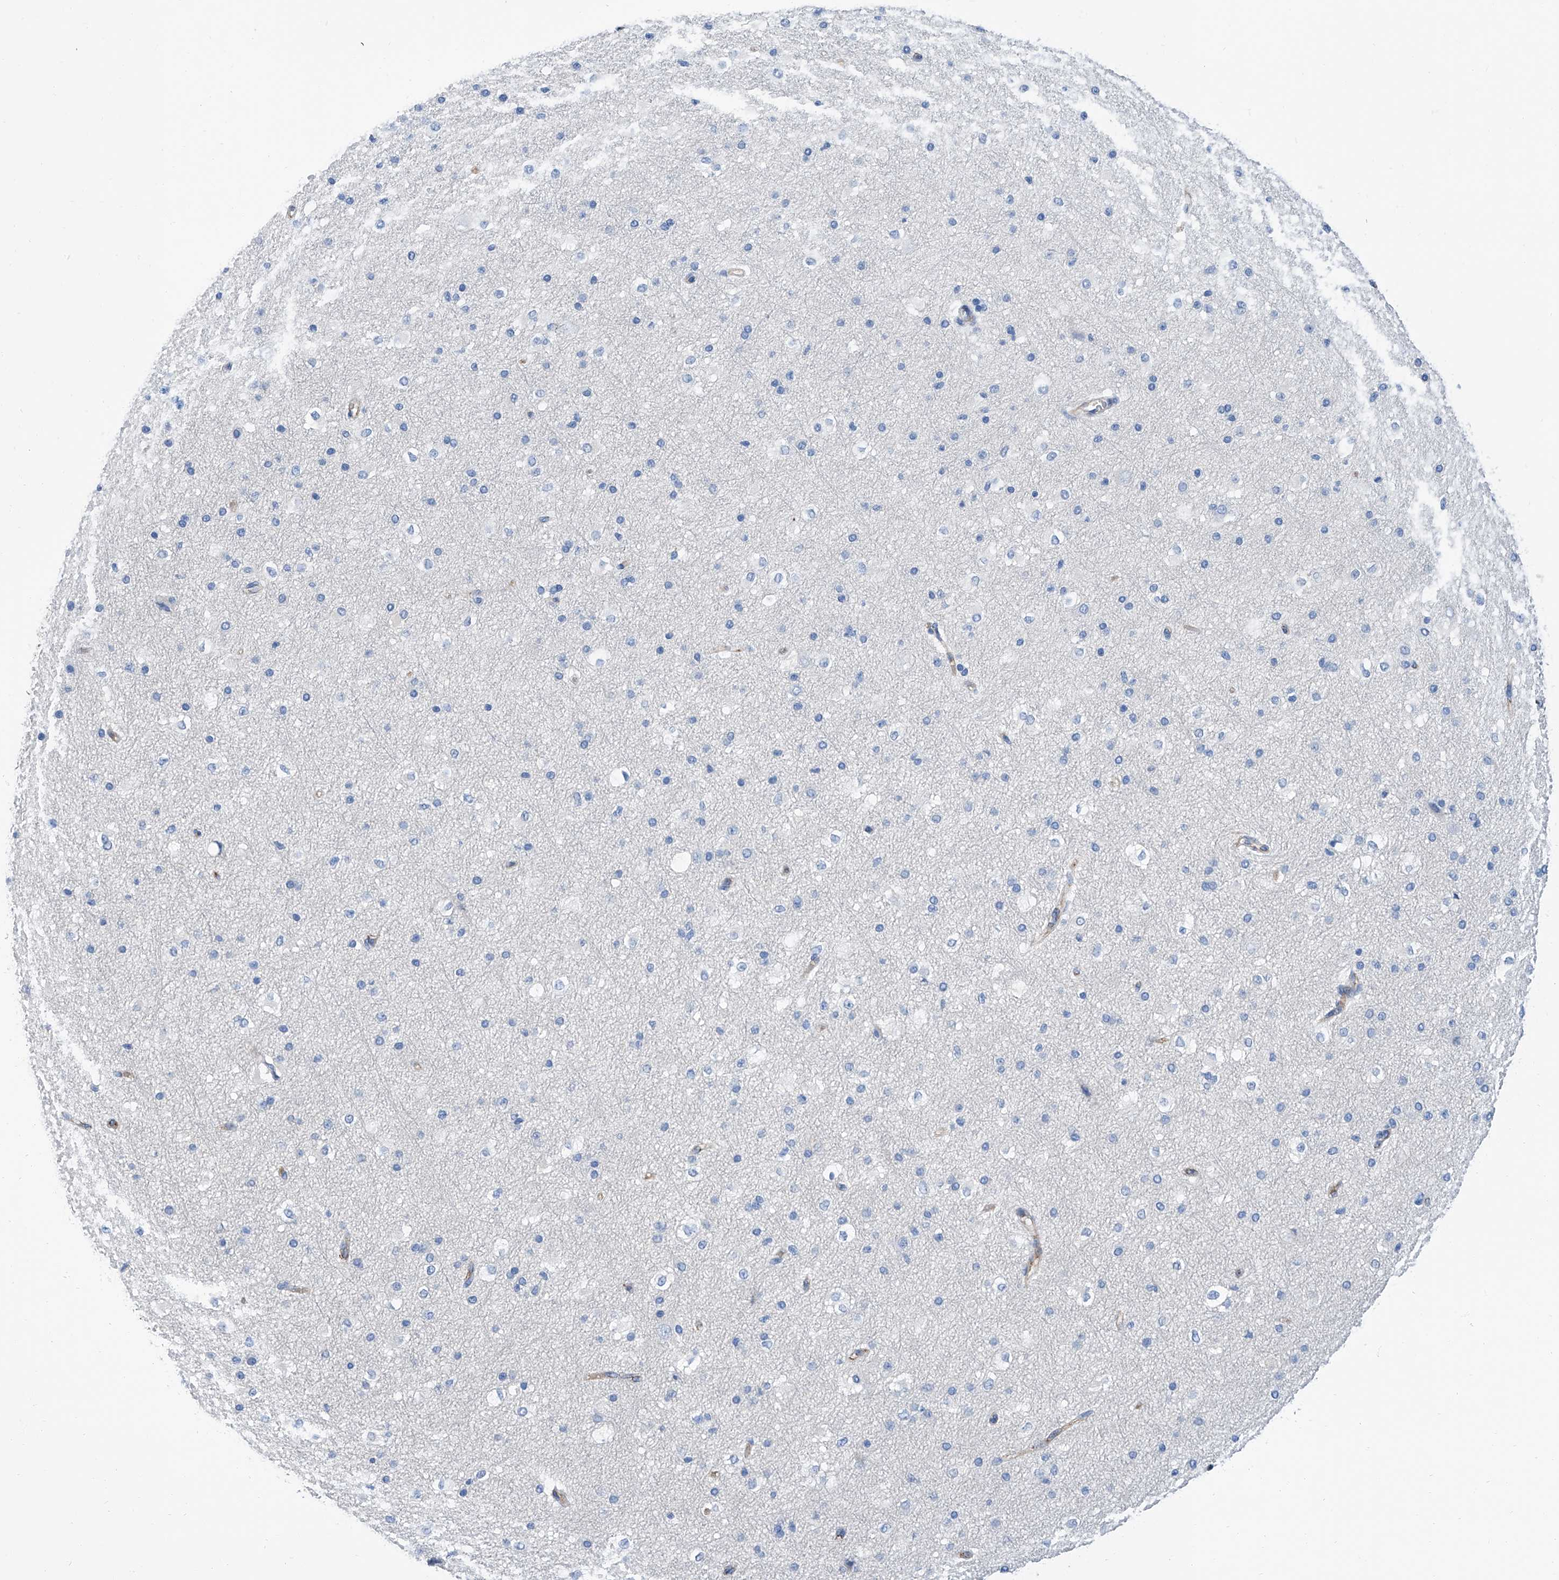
{"staining": {"intensity": "weak", "quantity": "<25%", "location": "cytoplasmic/membranous"}, "tissue": "cerebral cortex", "cell_type": "Endothelial cells", "image_type": "normal", "snomed": [{"axis": "morphology", "description": "Normal tissue, NOS"}, {"axis": "morphology", "description": "Developmental malformation"}, {"axis": "topography", "description": "Cerebral cortex"}], "caption": "This is an immunohistochemistry (IHC) photomicrograph of unremarkable cerebral cortex. There is no positivity in endothelial cells.", "gene": "GPT", "patient": {"sex": "female", "age": 30}}